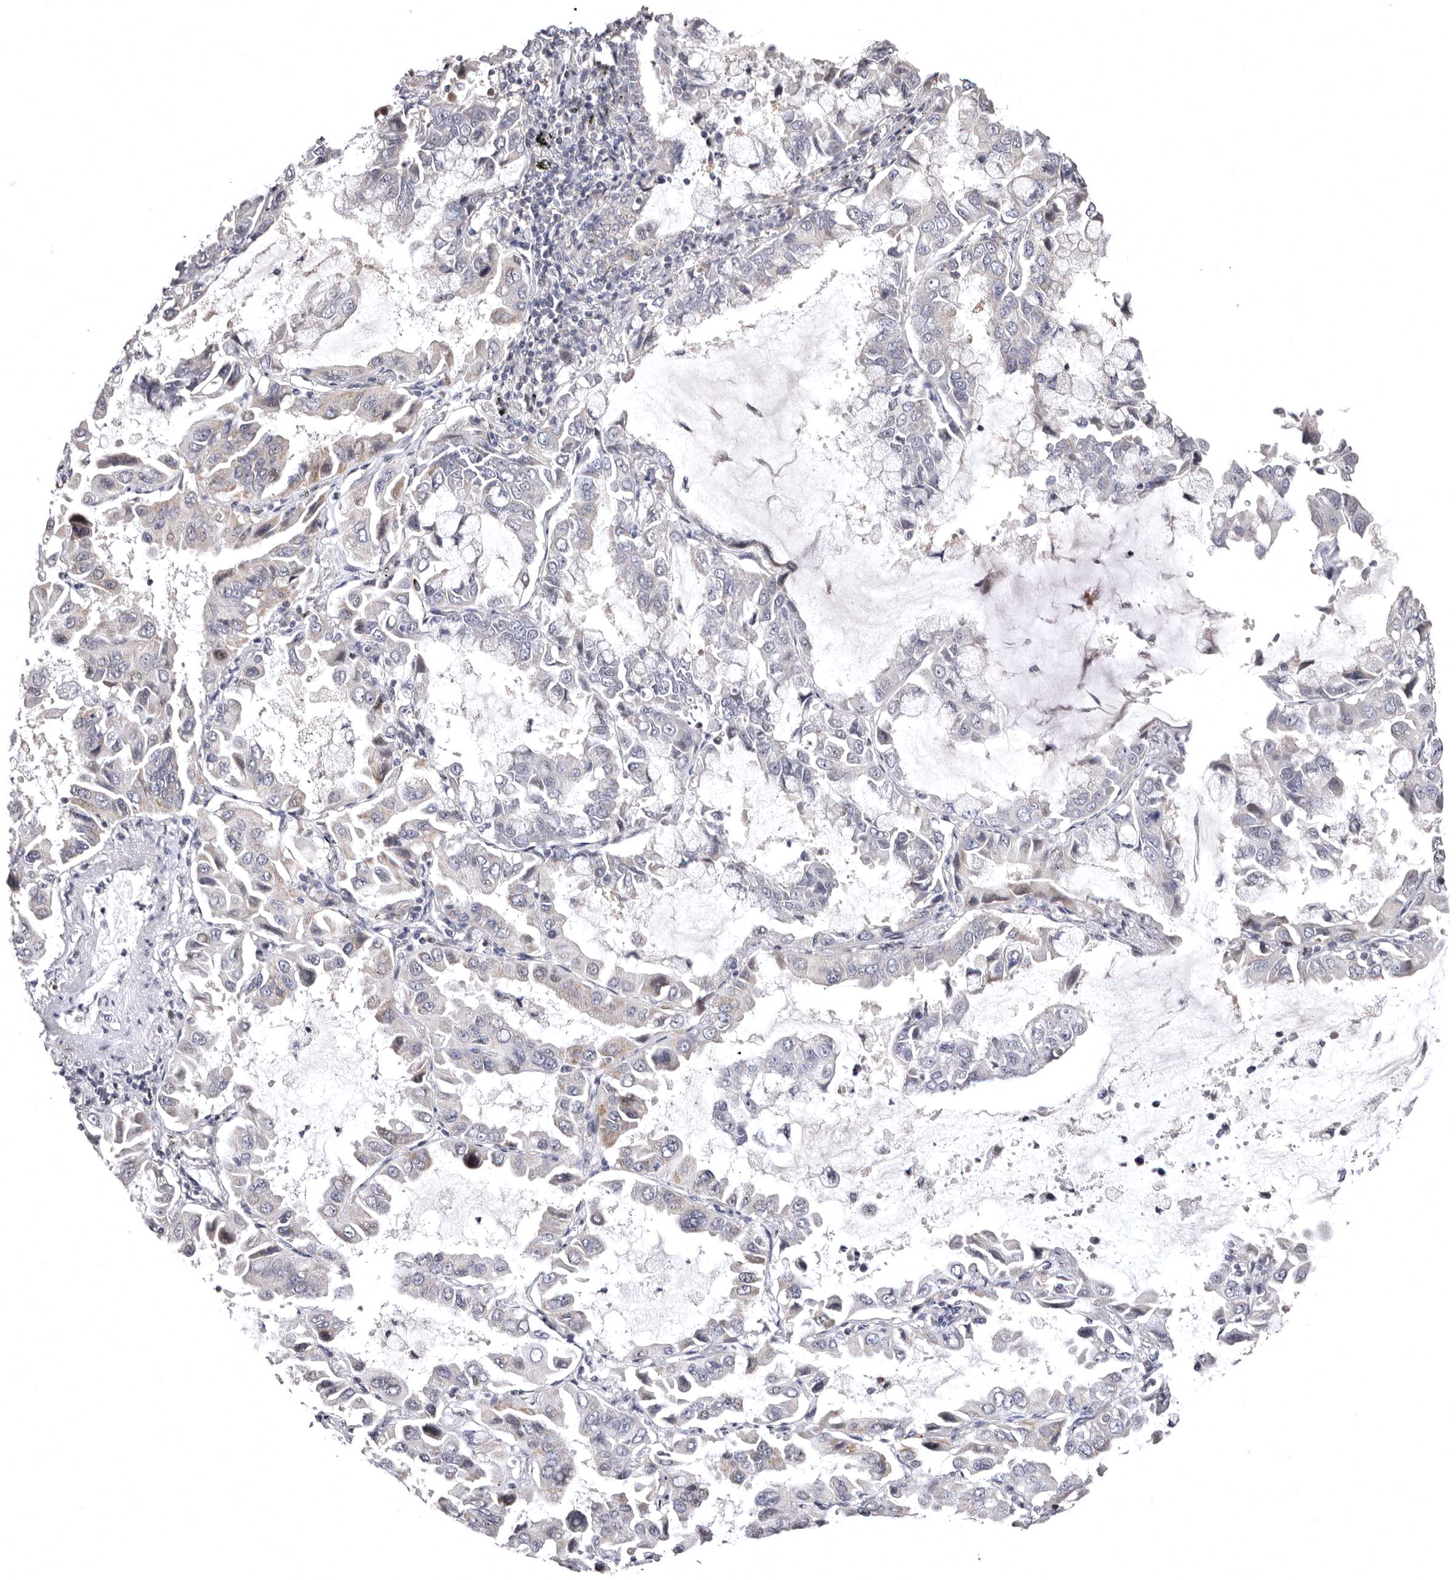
{"staining": {"intensity": "negative", "quantity": "none", "location": "none"}, "tissue": "lung cancer", "cell_type": "Tumor cells", "image_type": "cancer", "snomed": [{"axis": "morphology", "description": "Adenocarcinoma, NOS"}, {"axis": "topography", "description": "Lung"}], "caption": "Immunohistochemical staining of lung cancer displays no significant positivity in tumor cells. (IHC, brightfield microscopy, high magnification).", "gene": "PHF20L1", "patient": {"sex": "male", "age": 64}}